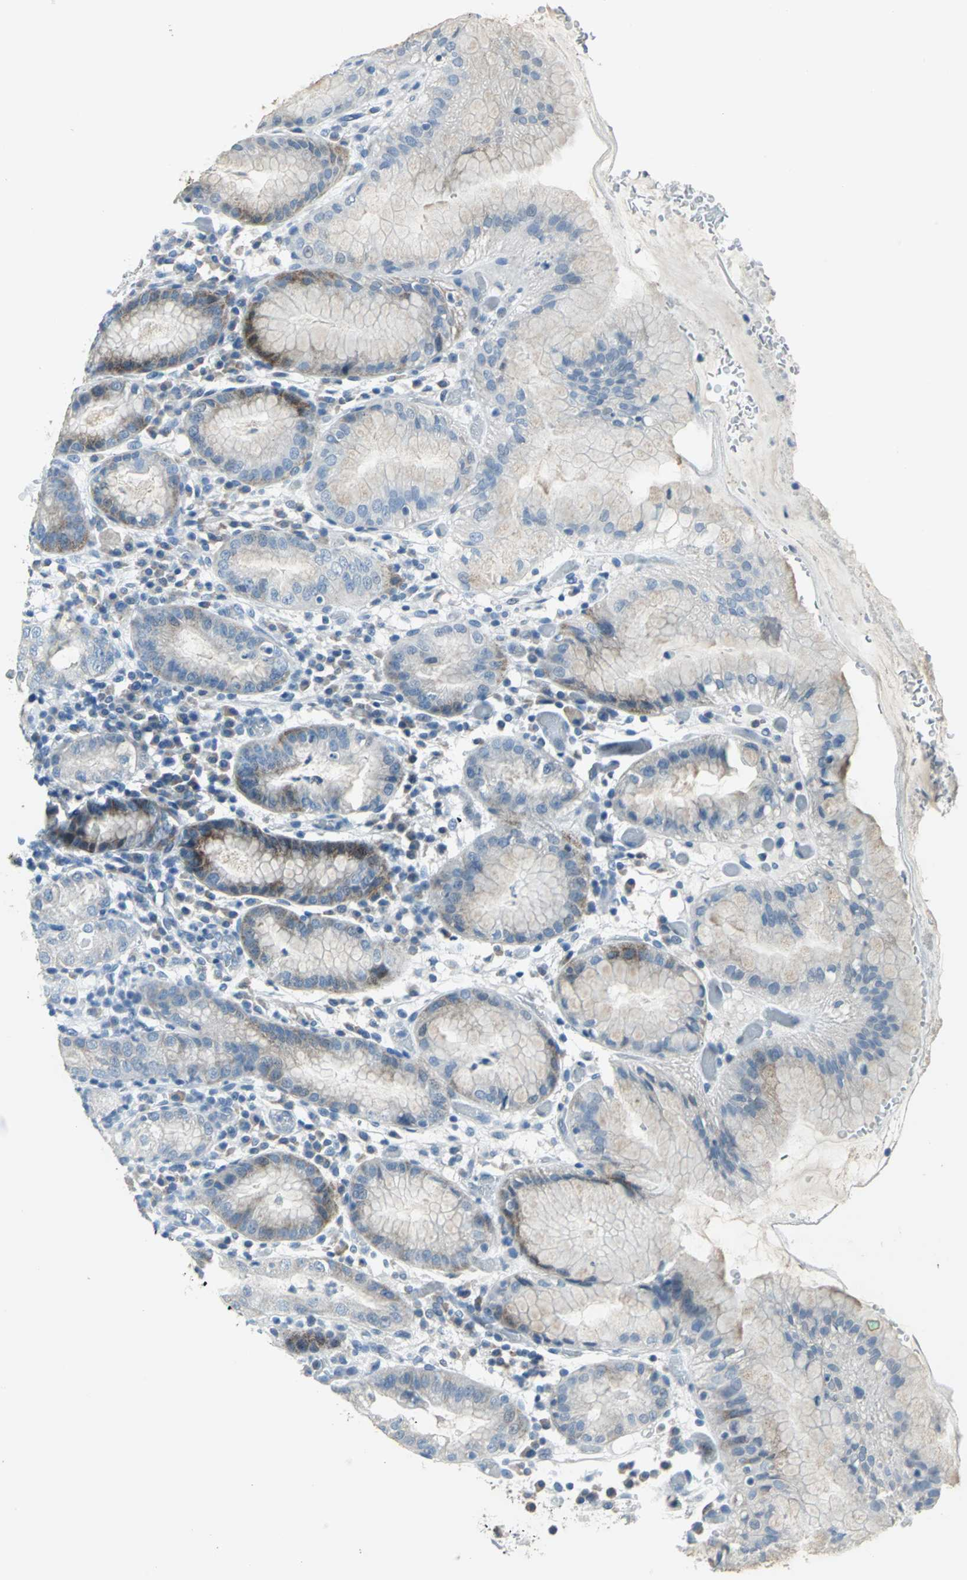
{"staining": {"intensity": "moderate", "quantity": "<25%", "location": "cytoplasmic/membranous"}, "tissue": "stomach", "cell_type": "Glandular cells", "image_type": "normal", "snomed": [{"axis": "morphology", "description": "Normal tissue, NOS"}, {"axis": "topography", "description": "Stomach"}, {"axis": "topography", "description": "Stomach, lower"}], "caption": "Protein staining by immunohistochemistry (IHC) demonstrates moderate cytoplasmic/membranous expression in approximately <25% of glandular cells in unremarkable stomach.", "gene": "DNAI2", "patient": {"sex": "female", "age": 75}}